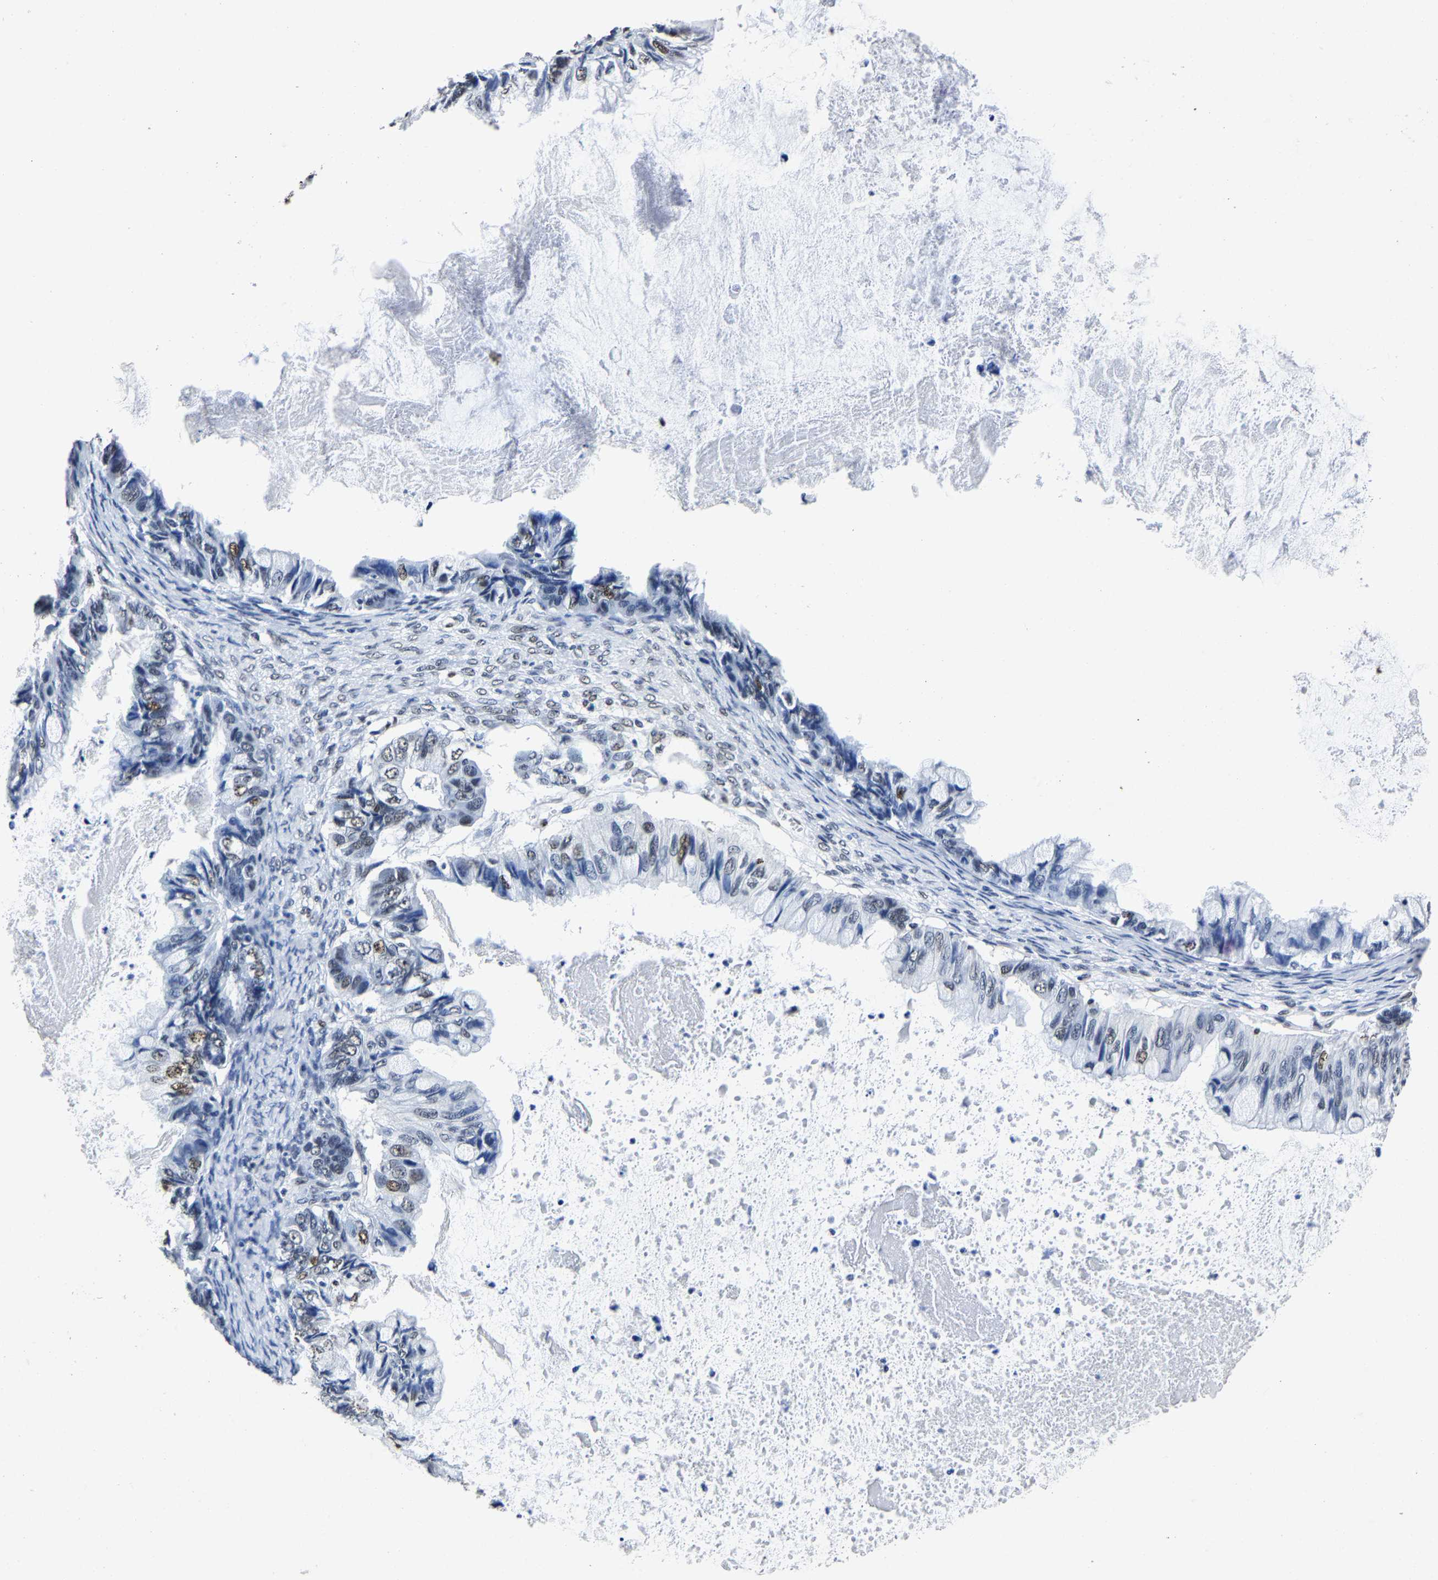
{"staining": {"intensity": "moderate", "quantity": "25%-75%", "location": "nuclear"}, "tissue": "ovarian cancer", "cell_type": "Tumor cells", "image_type": "cancer", "snomed": [{"axis": "morphology", "description": "Cystadenocarcinoma, mucinous, NOS"}, {"axis": "topography", "description": "Ovary"}], "caption": "An immunohistochemistry micrograph of tumor tissue is shown. Protein staining in brown labels moderate nuclear positivity in ovarian cancer (mucinous cystadenocarcinoma) within tumor cells. The protein of interest is shown in brown color, while the nuclei are stained blue.", "gene": "RBM45", "patient": {"sex": "female", "age": 80}}